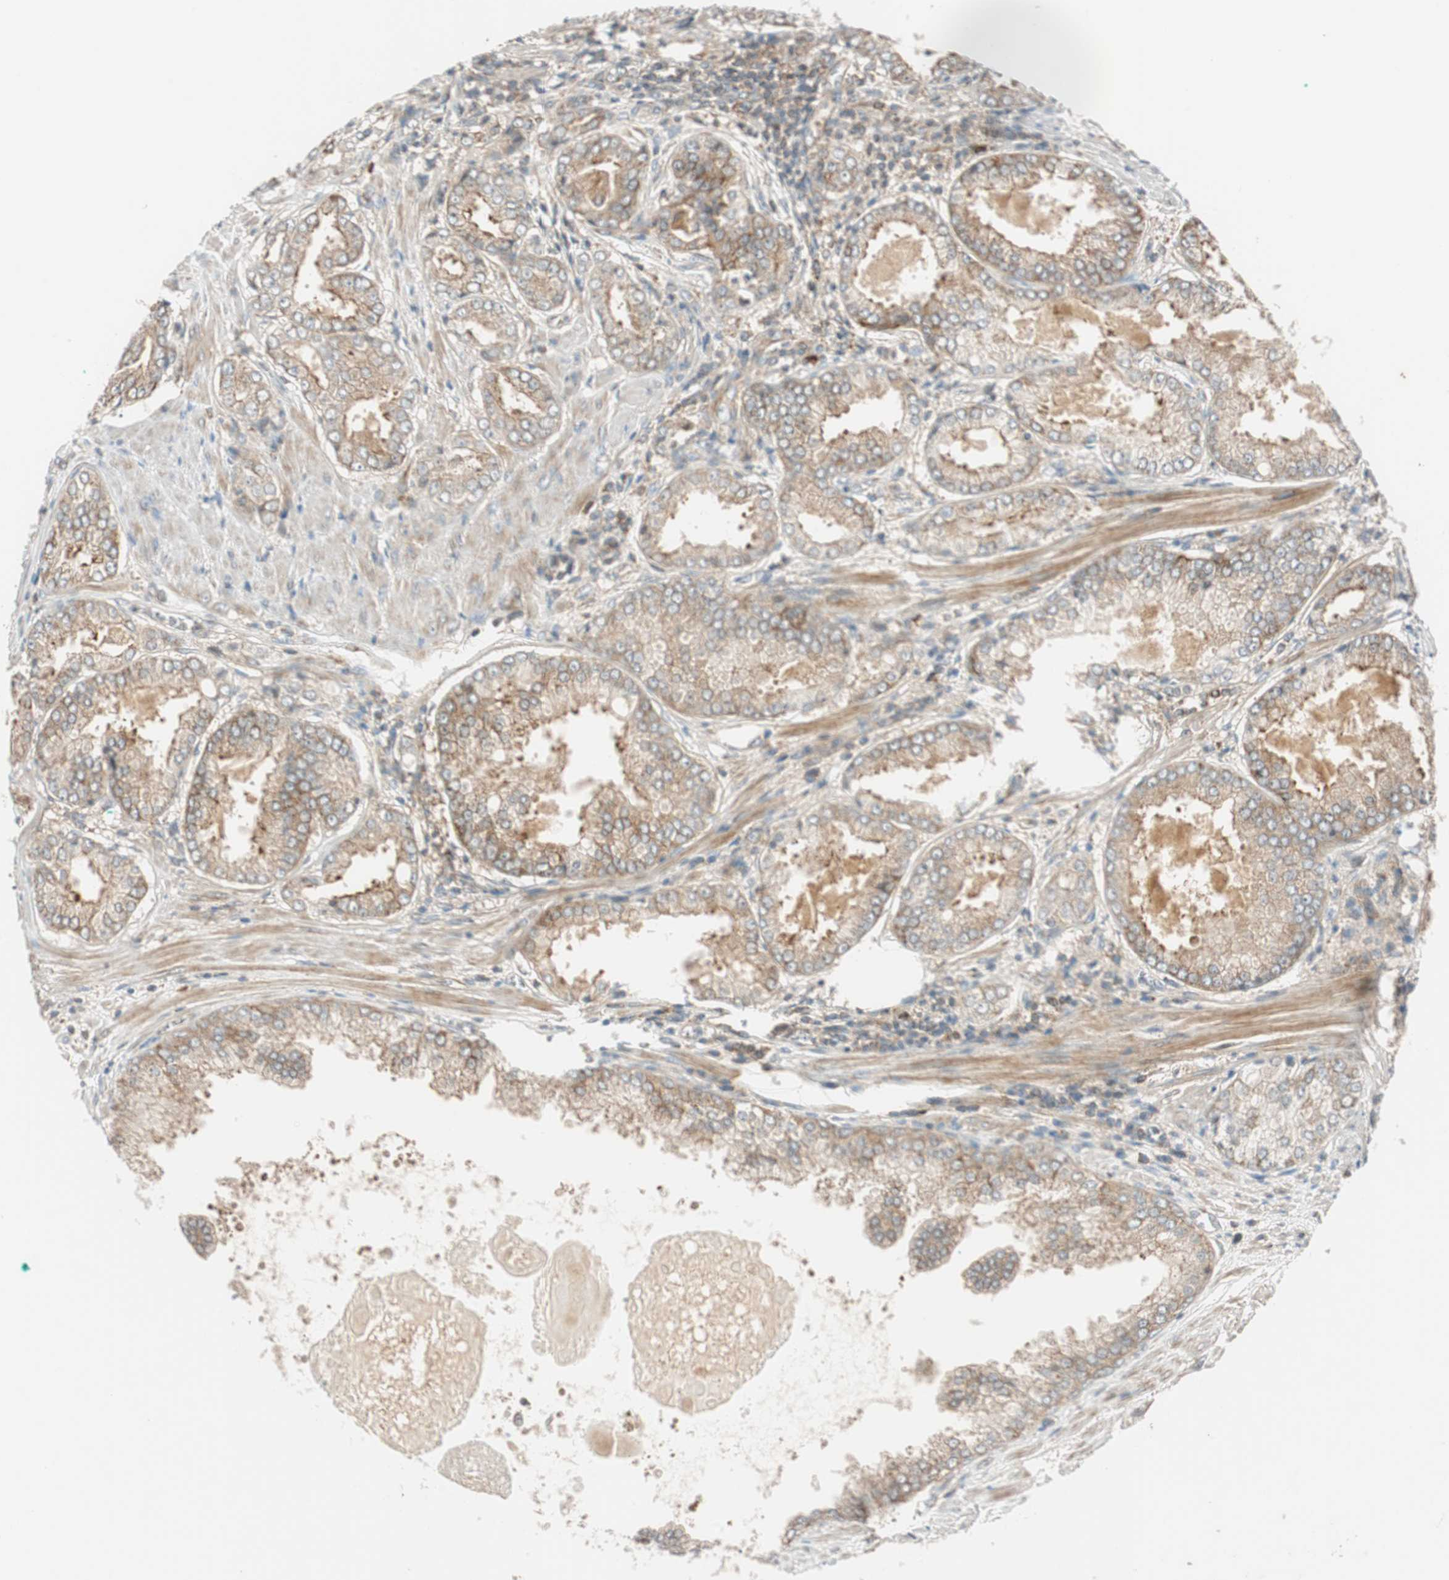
{"staining": {"intensity": "moderate", "quantity": ">75%", "location": "cytoplasmic/membranous"}, "tissue": "prostate cancer", "cell_type": "Tumor cells", "image_type": "cancer", "snomed": [{"axis": "morphology", "description": "Adenocarcinoma, Low grade"}, {"axis": "topography", "description": "Prostate"}], "caption": "A brown stain highlights moderate cytoplasmic/membranous staining of a protein in human prostate adenocarcinoma (low-grade) tumor cells. (Stains: DAB in brown, nuclei in blue, Microscopy: brightfield microscopy at high magnification).", "gene": "ABI1", "patient": {"sex": "male", "age": 64}}